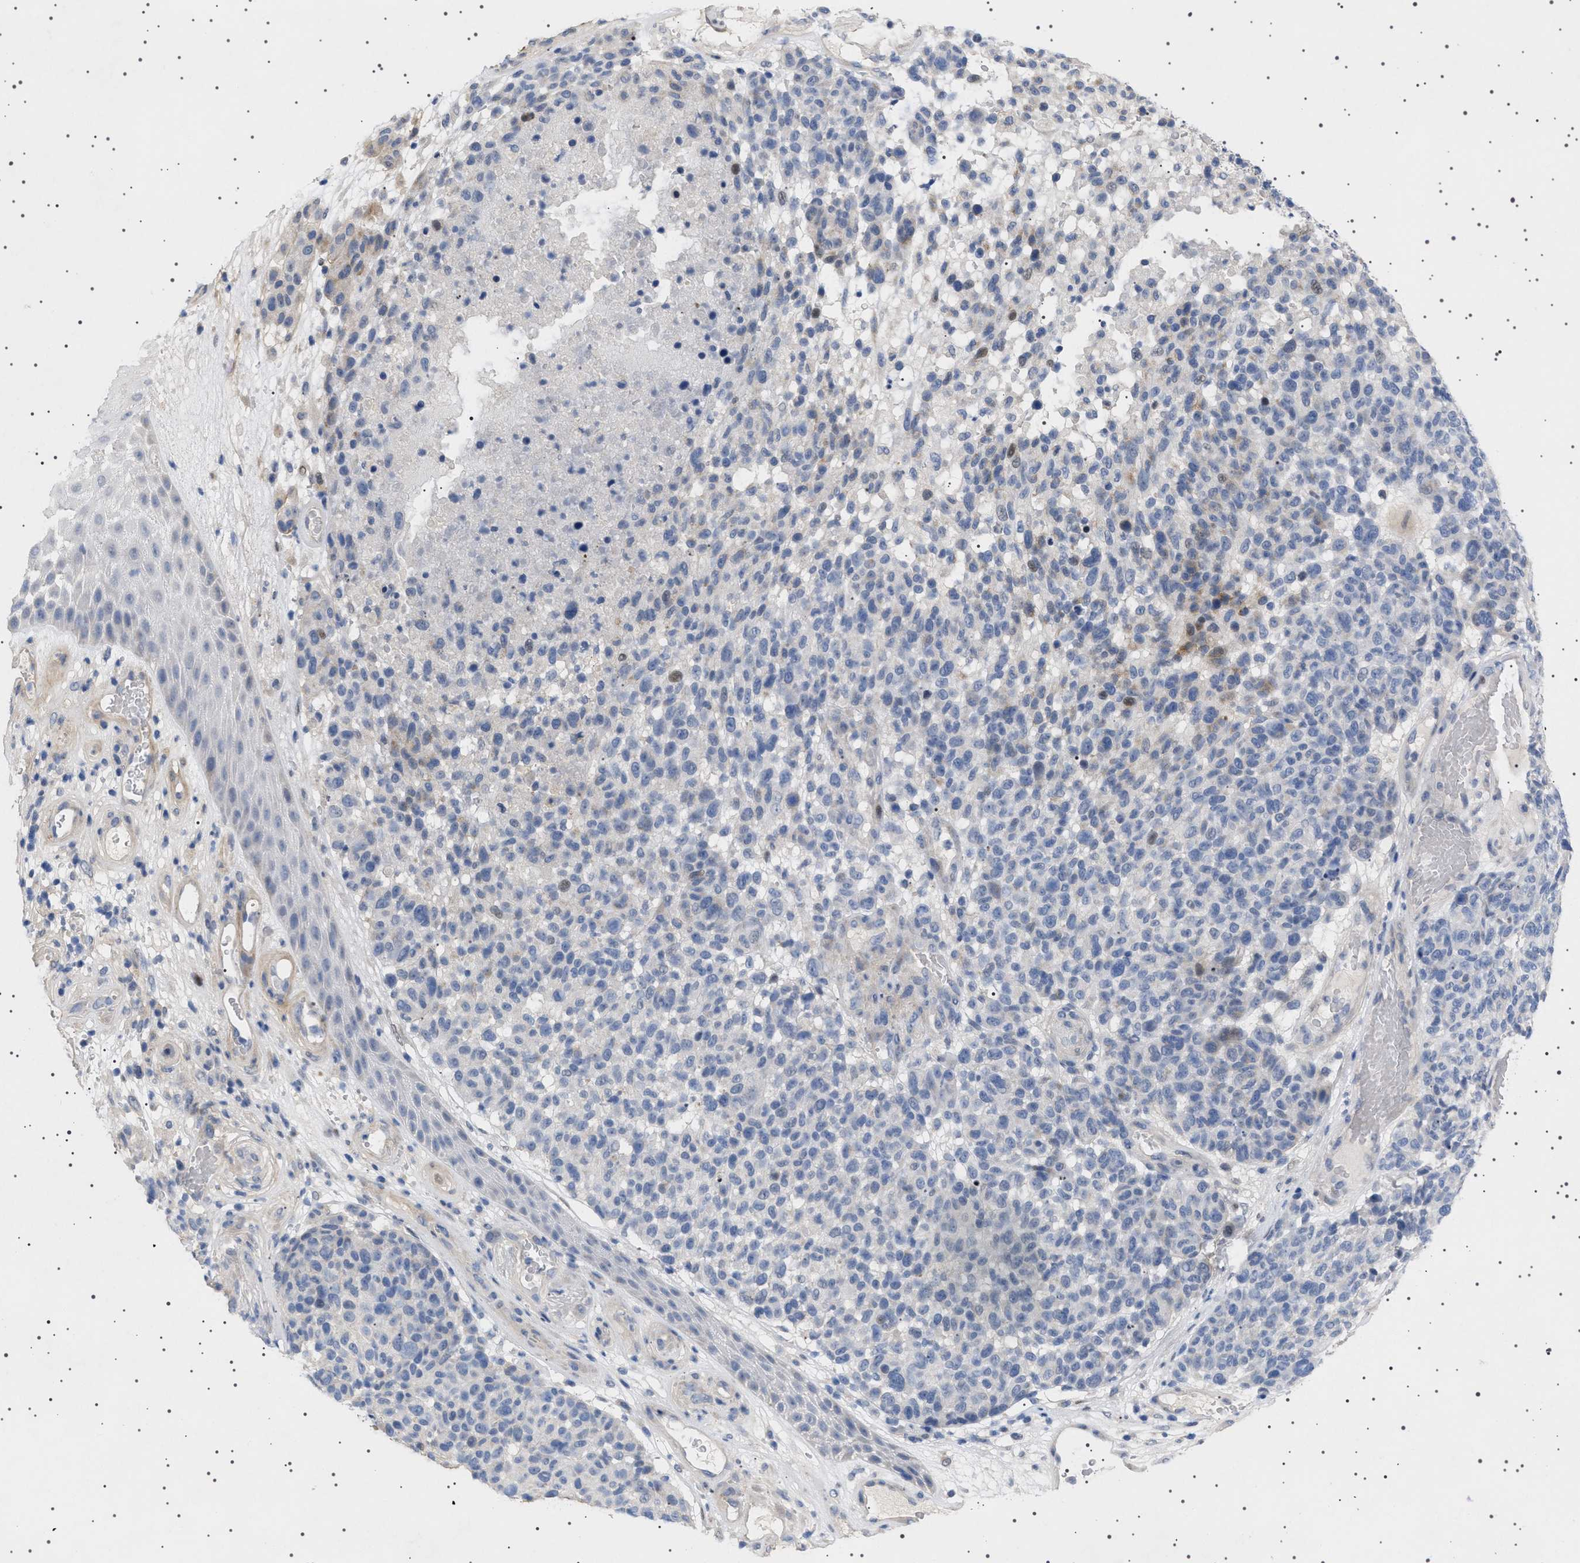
{"staining": {"intensity": "negative", "quantity": "none", "location": "none"}, "tissue": "melanoma", "cell_type": "Tumor cells", "image_type": "cancer", "snomed": [{"axis": "morphology", "description": "Malignant melanoma, NOS"}, {"axis": "topography", "description": "Skin"}], "caption": "This is a image of IHC staining of melanoma, which shows no positivity in tumor cells.", "gene": "HTR1A", "patient": {"sex": "male", "age": 59}}